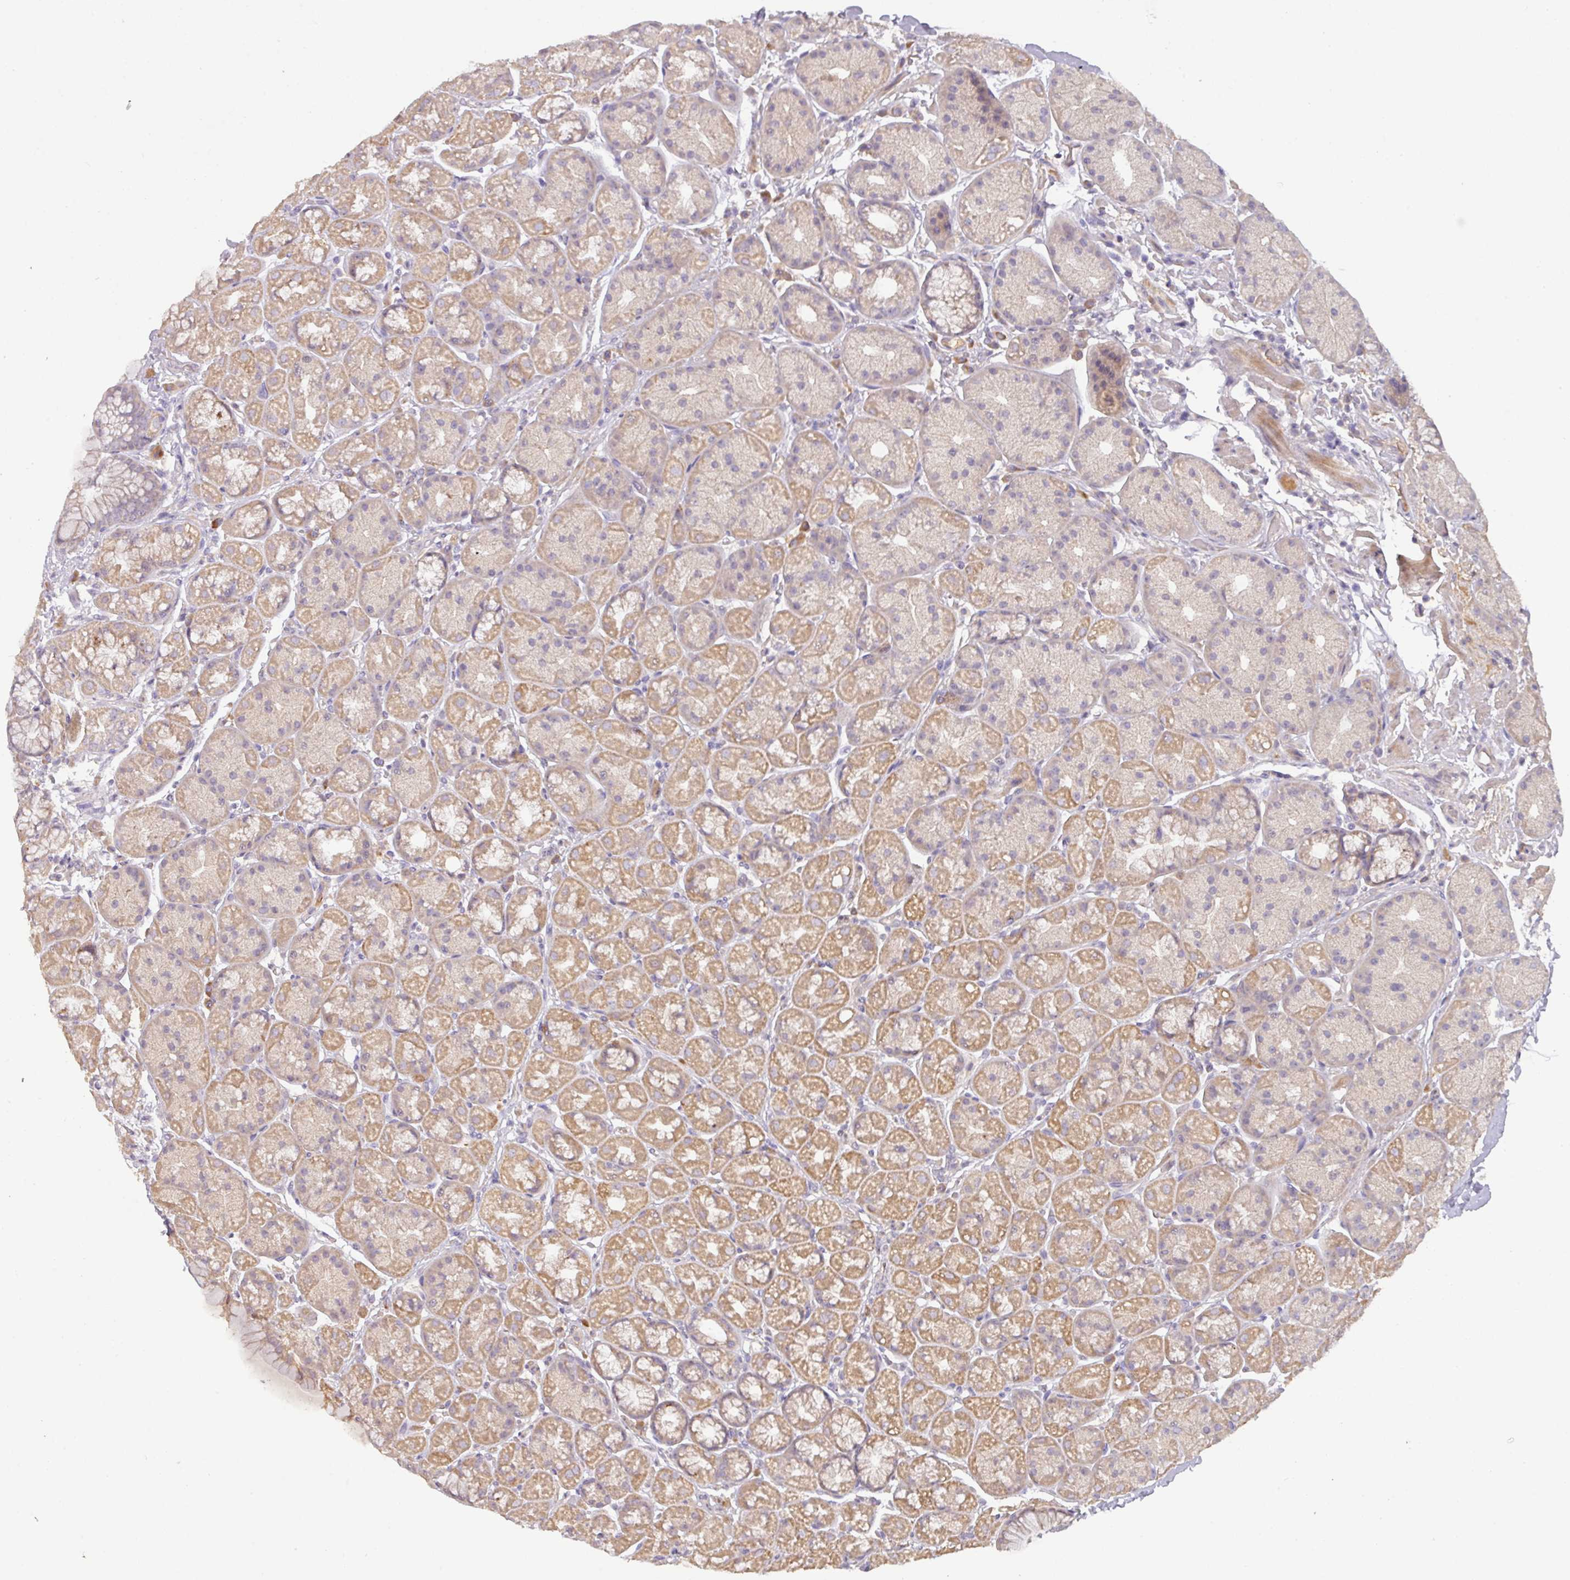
{"staining": {"intensity": "moderate", "quantity": "25%-75%", "location": "cytoplasmic/membranous"}, "tissue": "stomach", "cell_type": "Glandular cells", "image_type": "normal", "snomed": [{"axis": "morphology", "description": "Normal tissue, NOS"}, {"axis": "topography", "description": "Stomach, lower"}], "caption": "High-power microscopy captured an immunohistochemistry (IHC) photomicrograph of benign stomach, revealing moderate cytoplasmic/membranous expression in about 25%-75% of glandular cells.", "gene": "ZNF266", "patient": {"sex": "male", "age": 67}}